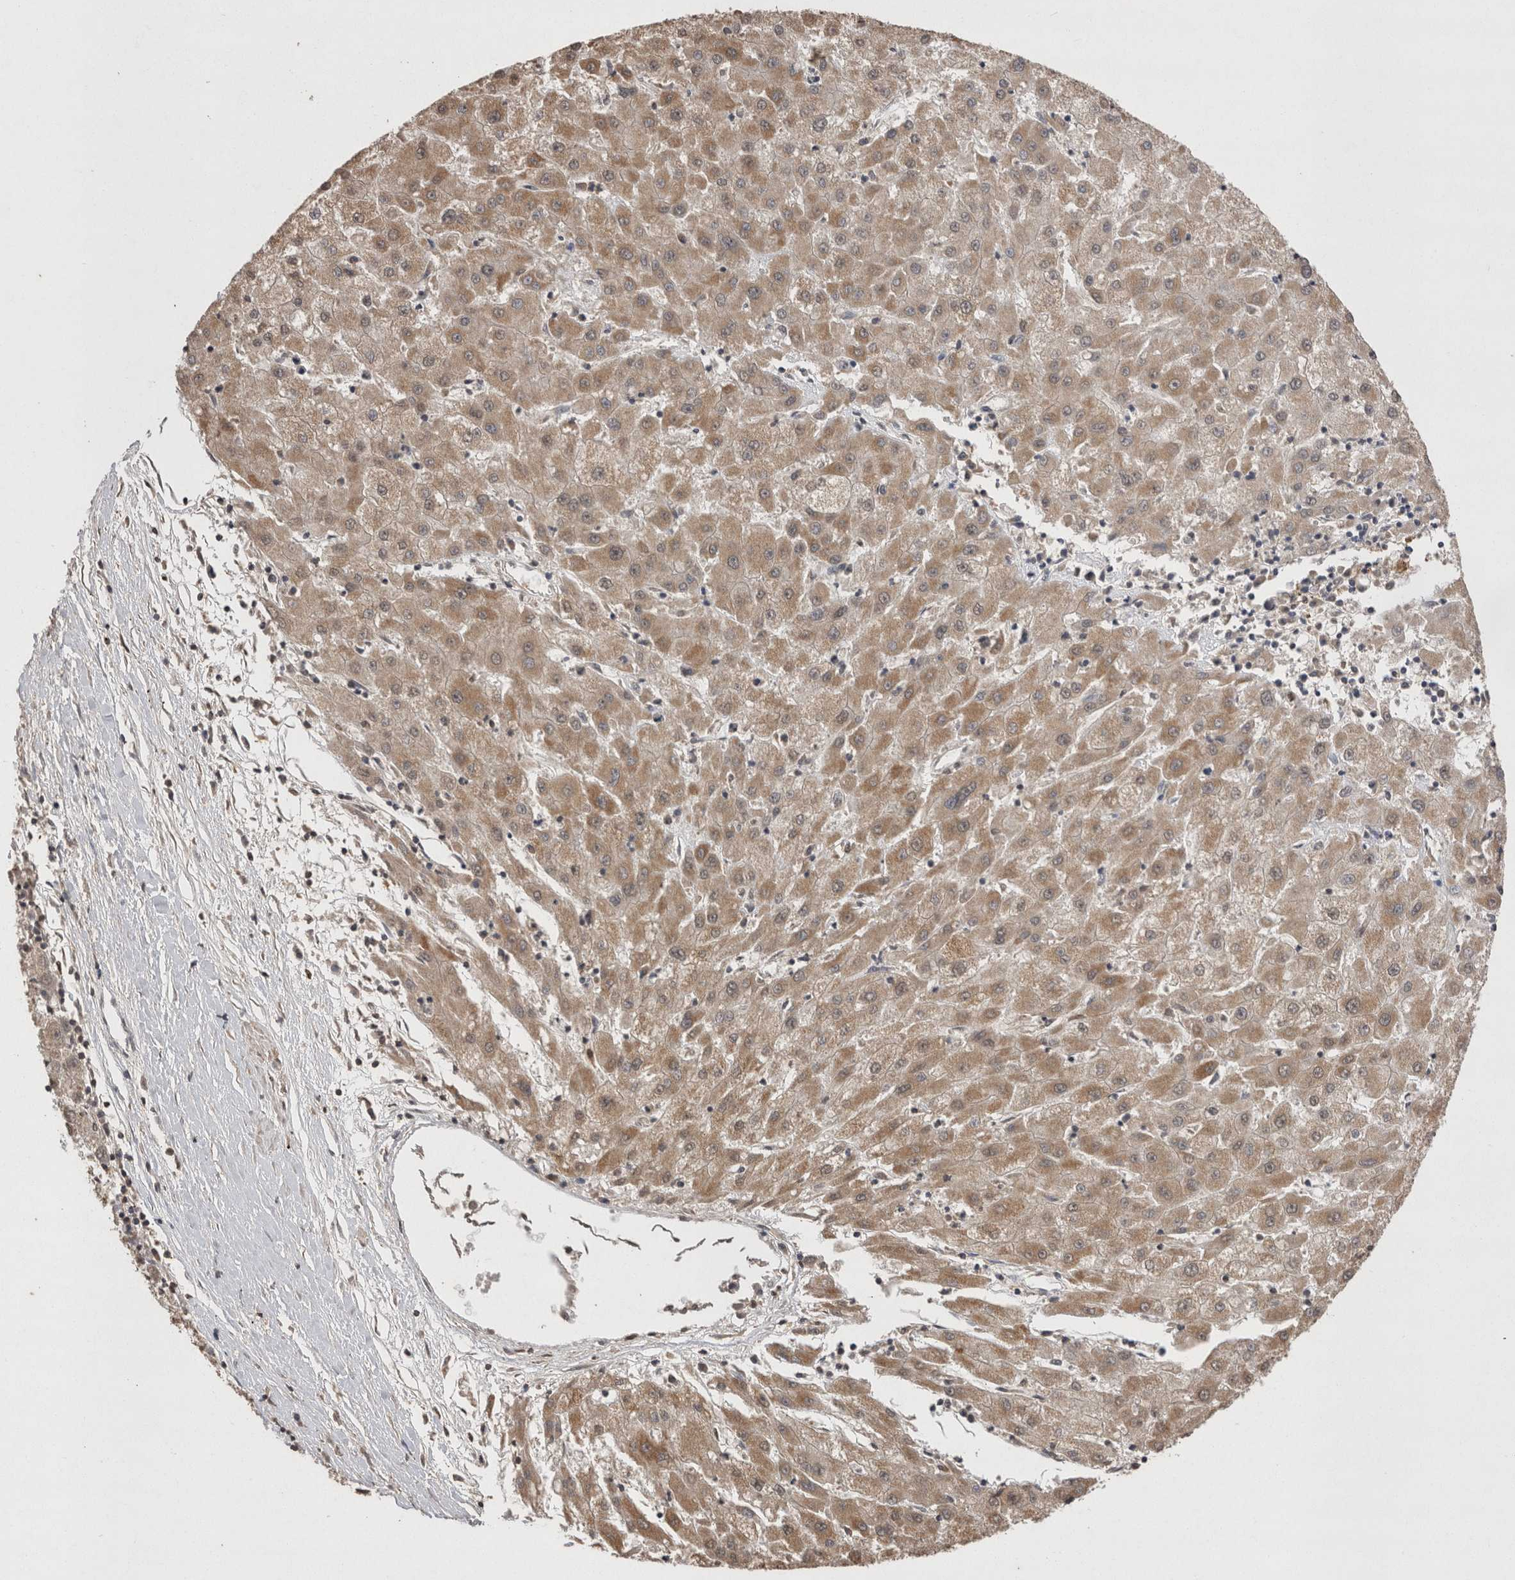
{"staining": {"intensity": "weak", "quantity": ">75%", "location": "cytoplasmic/membranous"}, "tissue": "liver cancer", "cell_type": "Tumor cells", "image_type": "cancer", "snomed": [{"axis": "morphology", "description": "Carcinoma, Hepatocellular, NOS"}, {"axis": "topography", "description": "Liver"}], "caption": "Tumor cells exhibit low levels of weak cytoplasmic/membranous staining in about >75% of cells in human liver cancer.", "gene": "GRK5", "patient": {"sex": "male", "age": 72}}